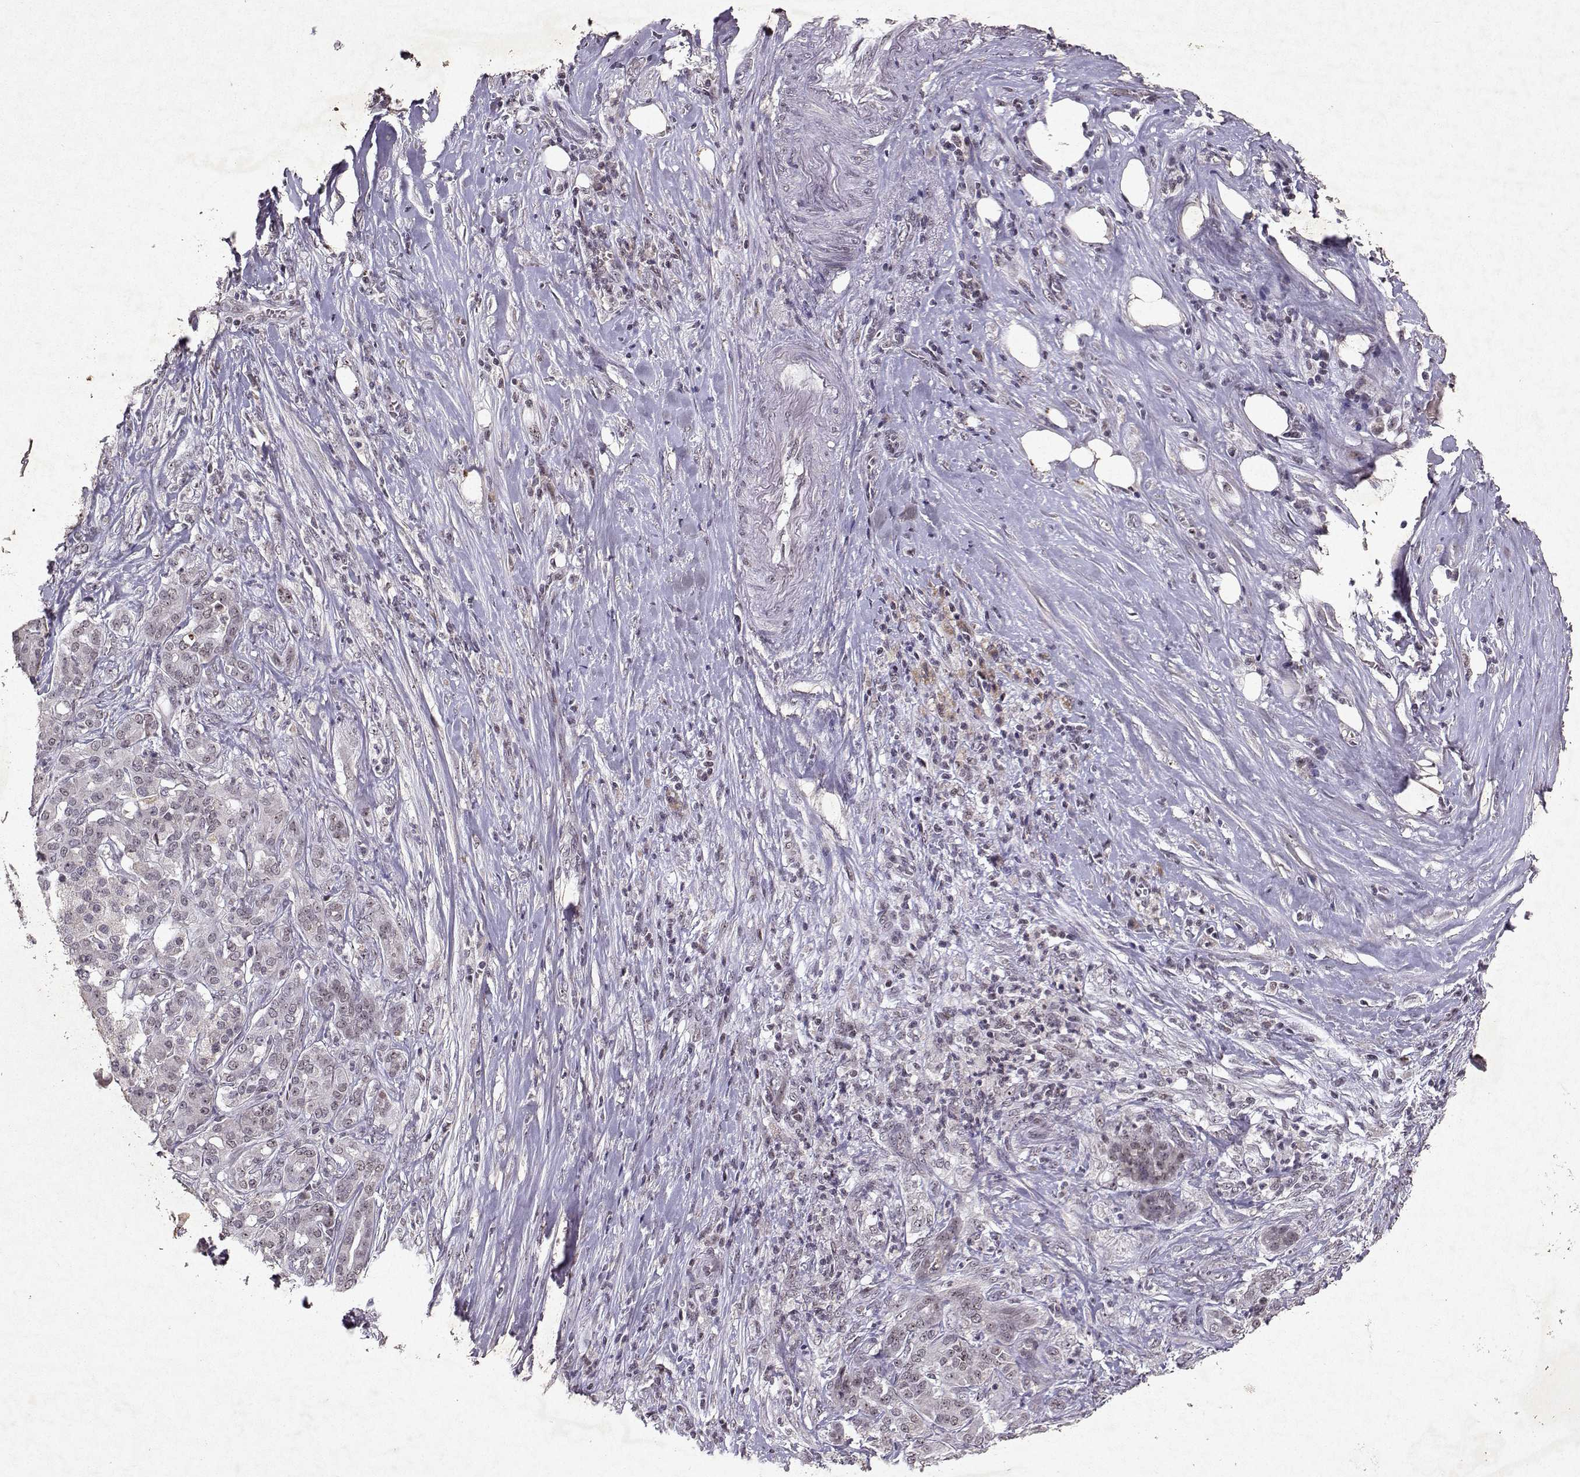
{"staining": {"intensity": "negative", "quantity": "none", "location": "none"}, "tissue": "pancreatic cancer", "cell_type": "Tumor cells", "image_type": "cancer", "snomed": [{"axis": "morphology", "description": "Adenocarcinoma, NOS"}, {"axis": "topography", "description": "Pancreas"}], "caption": "Immunohistochemical staining of human pancreatic adenocarcinoma shows no significant positivity in tumor cells.", "gene": "DDX56", "patient": {"sex": "male", "age": 57}}